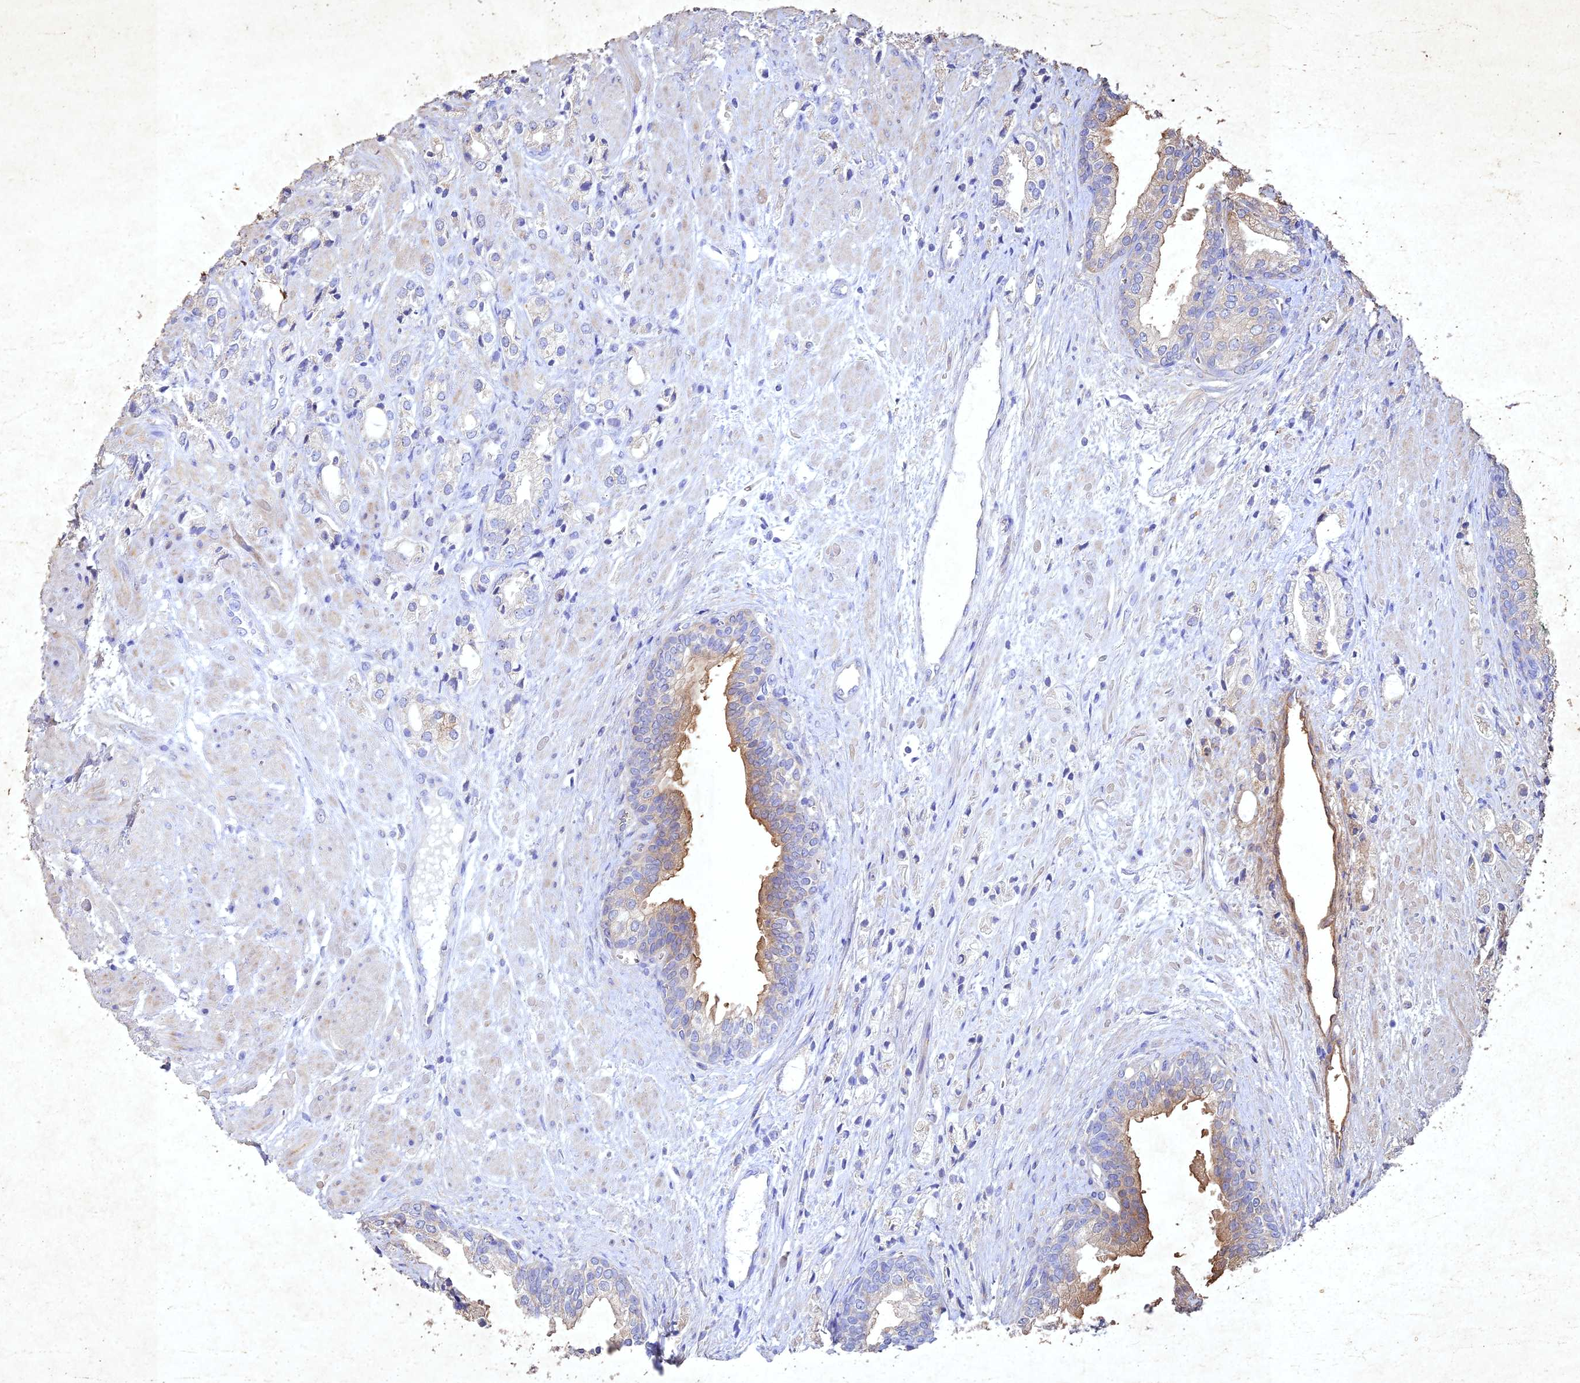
{"staining": {"intensity": "negative", "quantity": "none", "location": "none"}, "tissue": "prostate cancer", "cell_type": "Tumor cells", "image_type": "cancer", "snomed": [{"axis": "morphology", "description": "Adenocarcinoma, High grade"}, {"axis": "topography", "description": "Prostate"}], "caption": "The immunohistochemistry micrograph has no significant staining in tumor cells of prostate cancer tissue.", "gene": "NDUFV1", "patient": {"sex": "male", "age": 50}}